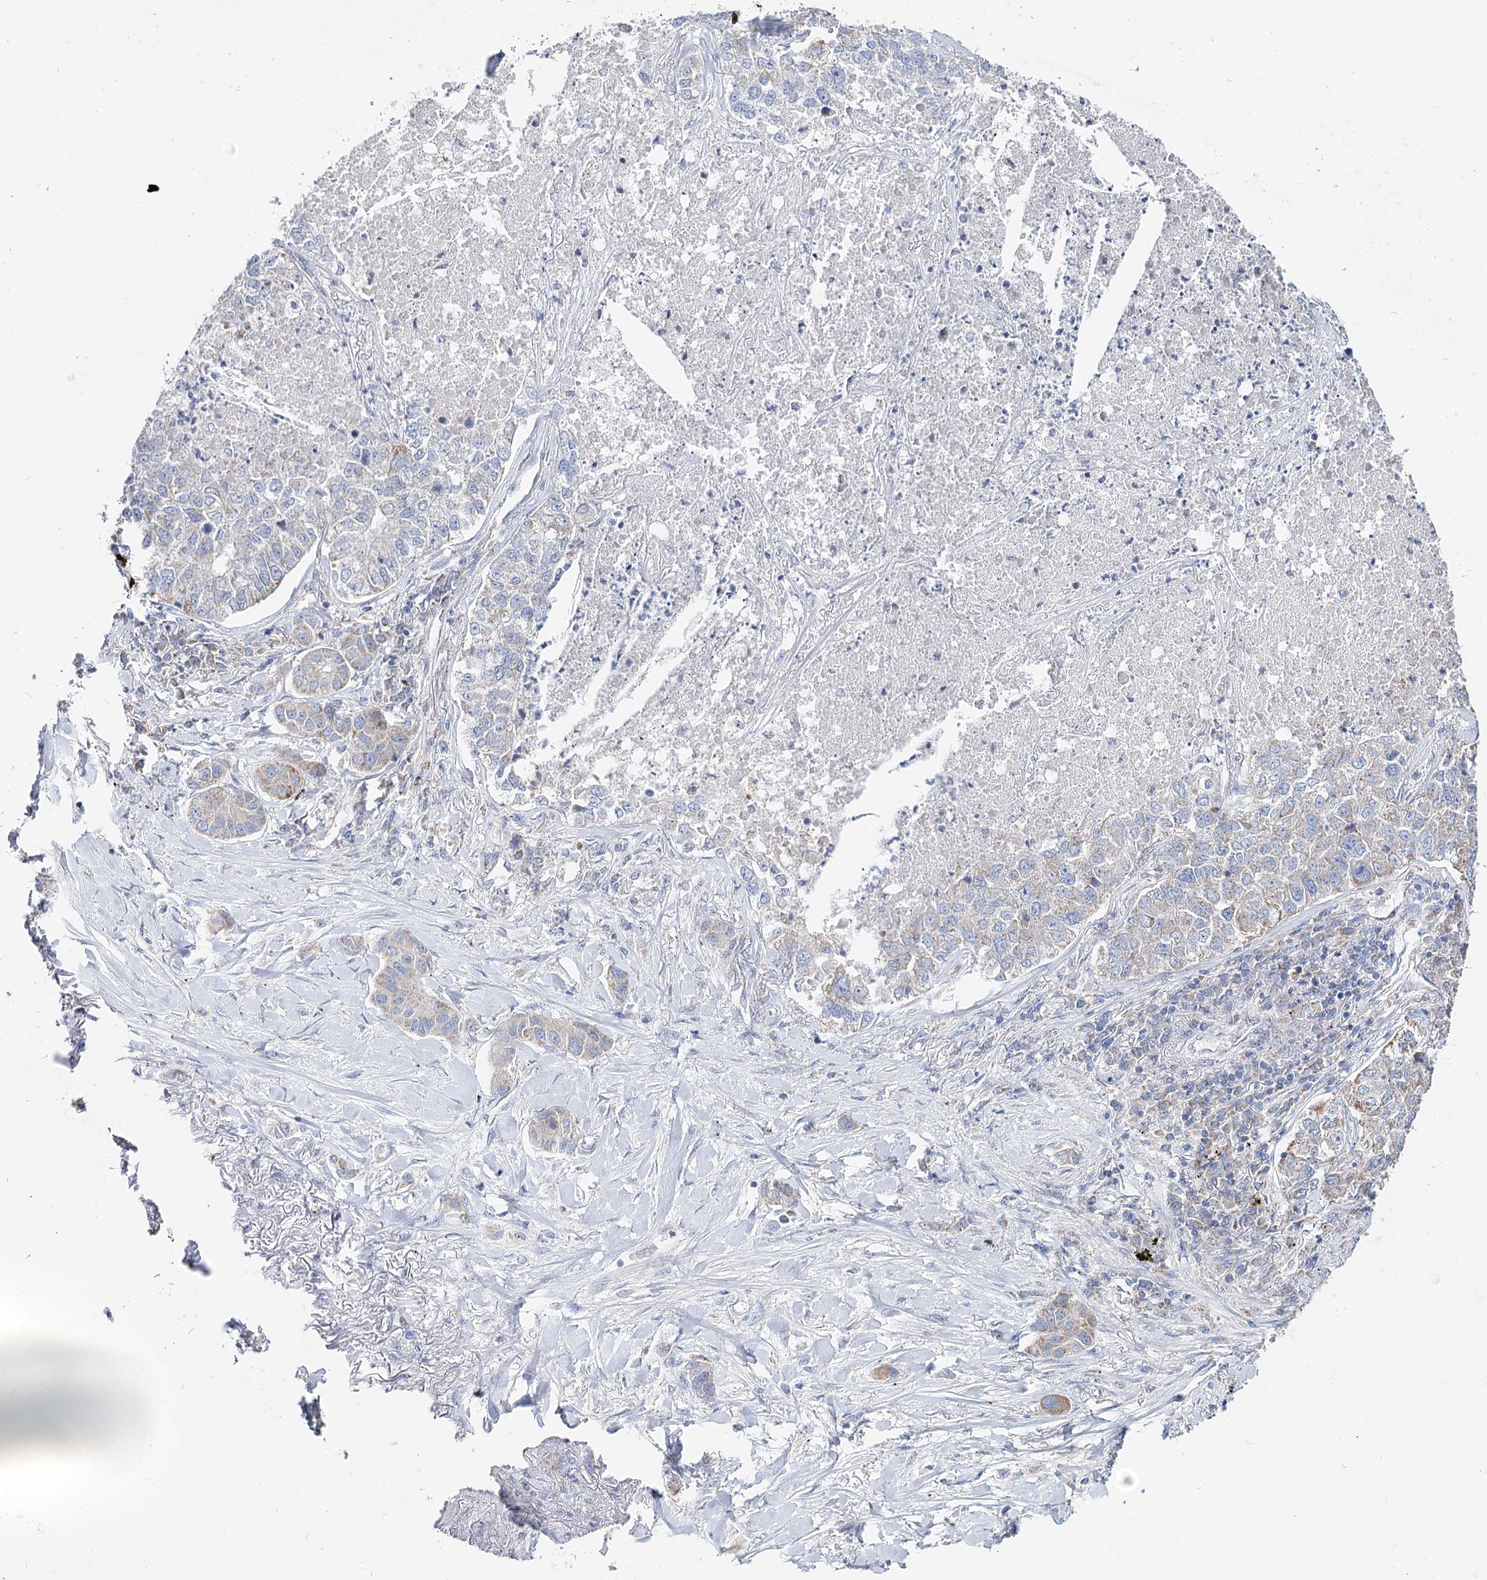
{"staining": {"intensity": "moderate", "quantity": "<25%", "location": "cytoplasmic/membranous"}, "tissue": "lung cancer", "cell_type": "Tumor cells", "image_type": "cancer", "snomed": [{"axis": "morphology", "description": "Adenocarcinoma, NOS"}, {"axis": "topography", "description": "Lung"}], "caption": "Lung adenocarcinoma stained with a protein marker exhibits moderate staining in tumor cells.", "gene": "MCCC2", "patient": {"sex": "male", "age": 49}}